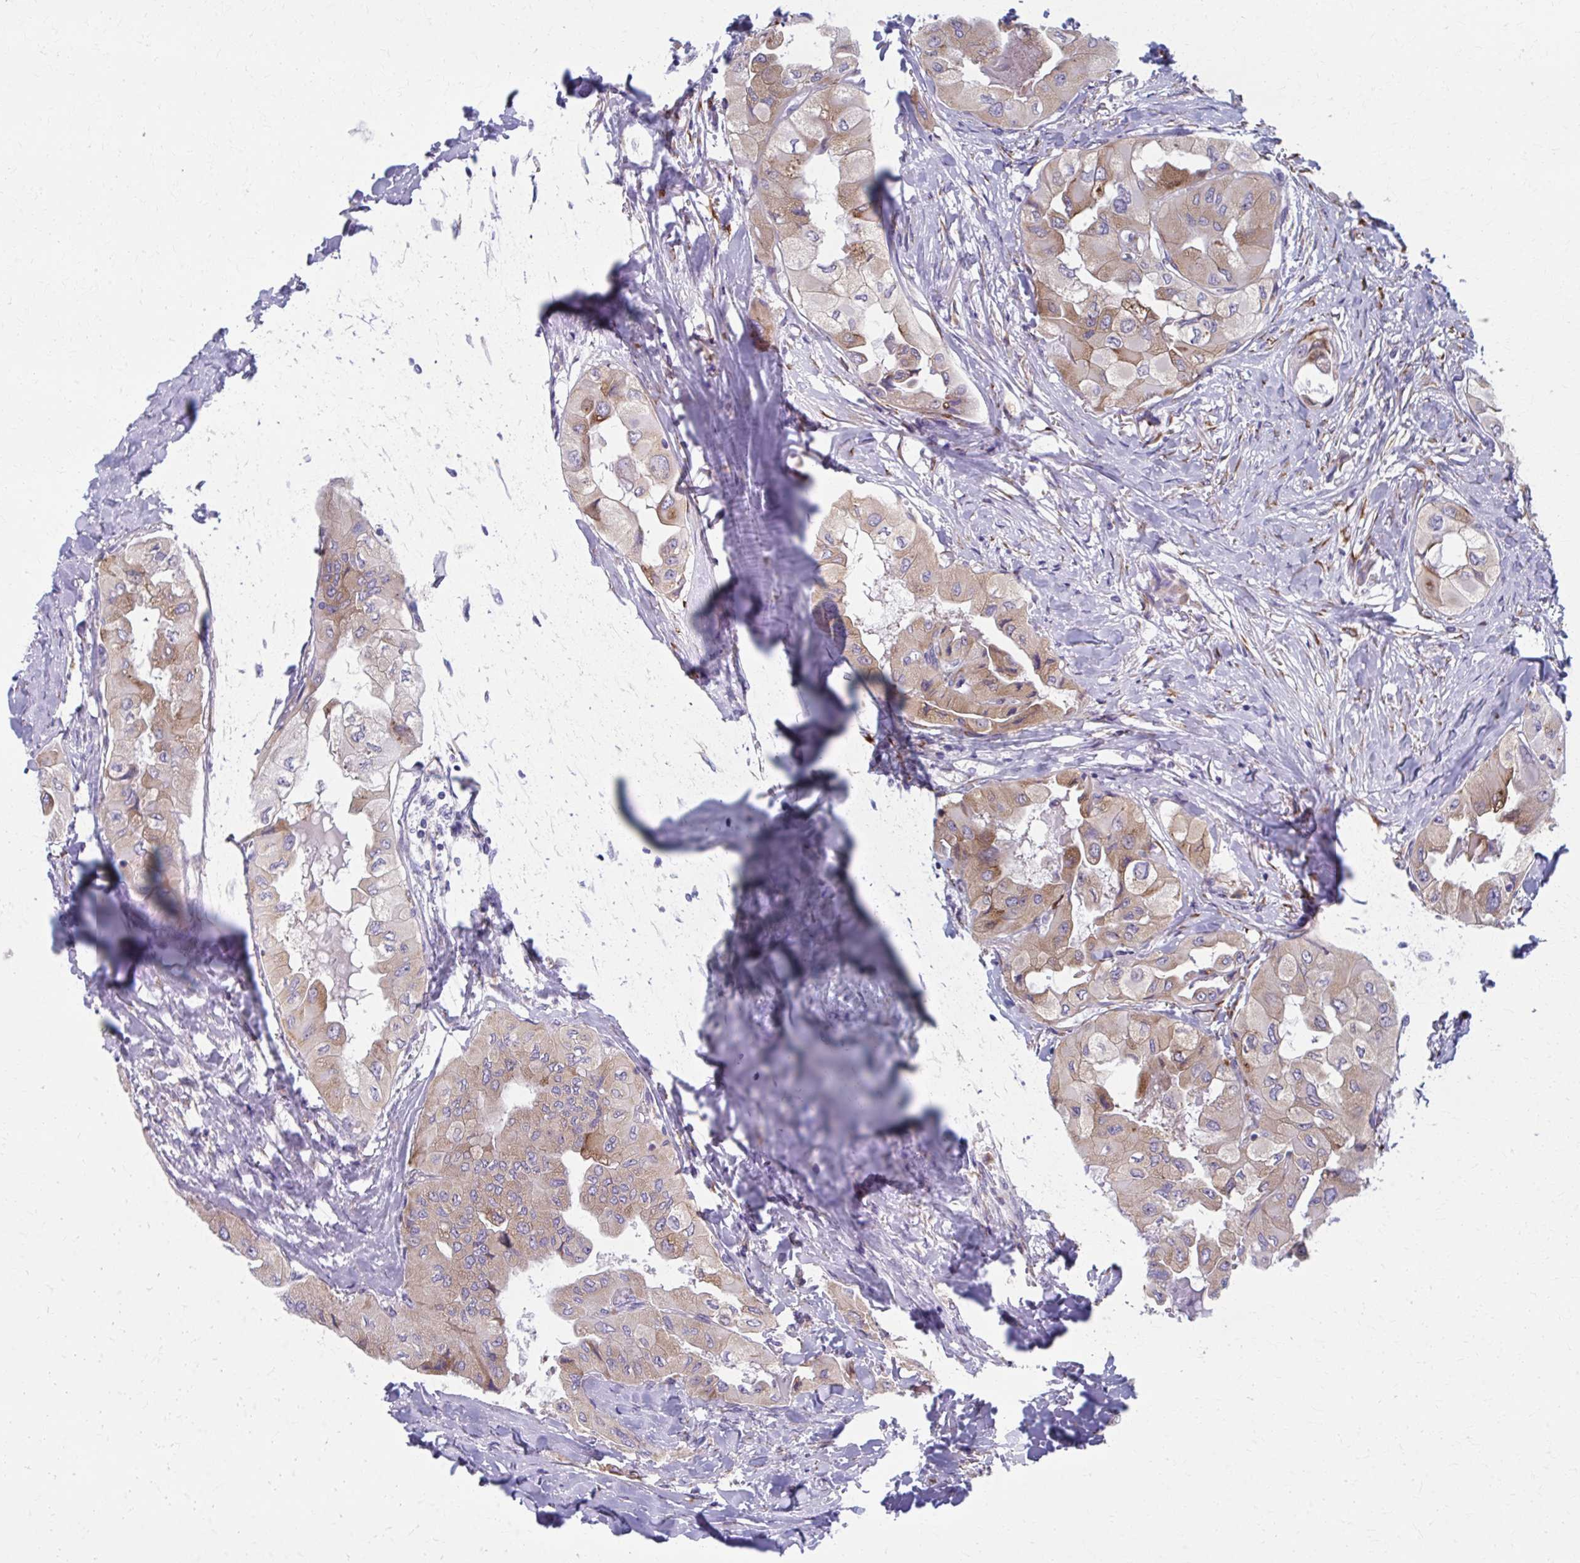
{"staining": {"intensity": "weak", "quantity": ">75%", "location": "cytoplasmic/membranous"}, "tissue": "thyroid cancer", "cell_type": "Tumor cells", "image_type": "cancer", "snomed": [{"axis": "morphology", "description": "Normal tissue, NOS"}, {"axis": "morphology", "description": "Papillary adenocarcinoma, NOS"}, {"axis": "topography", "description": "Thyroid gland"}], "caption": "Thyroid cancer stained for a protein (brown) shows weak cytoplasmic/membranous positive positivity in about >75% of tumor cells.", "gene": "SPATS2L", "patient": {"sex": "female", "age": 59}}